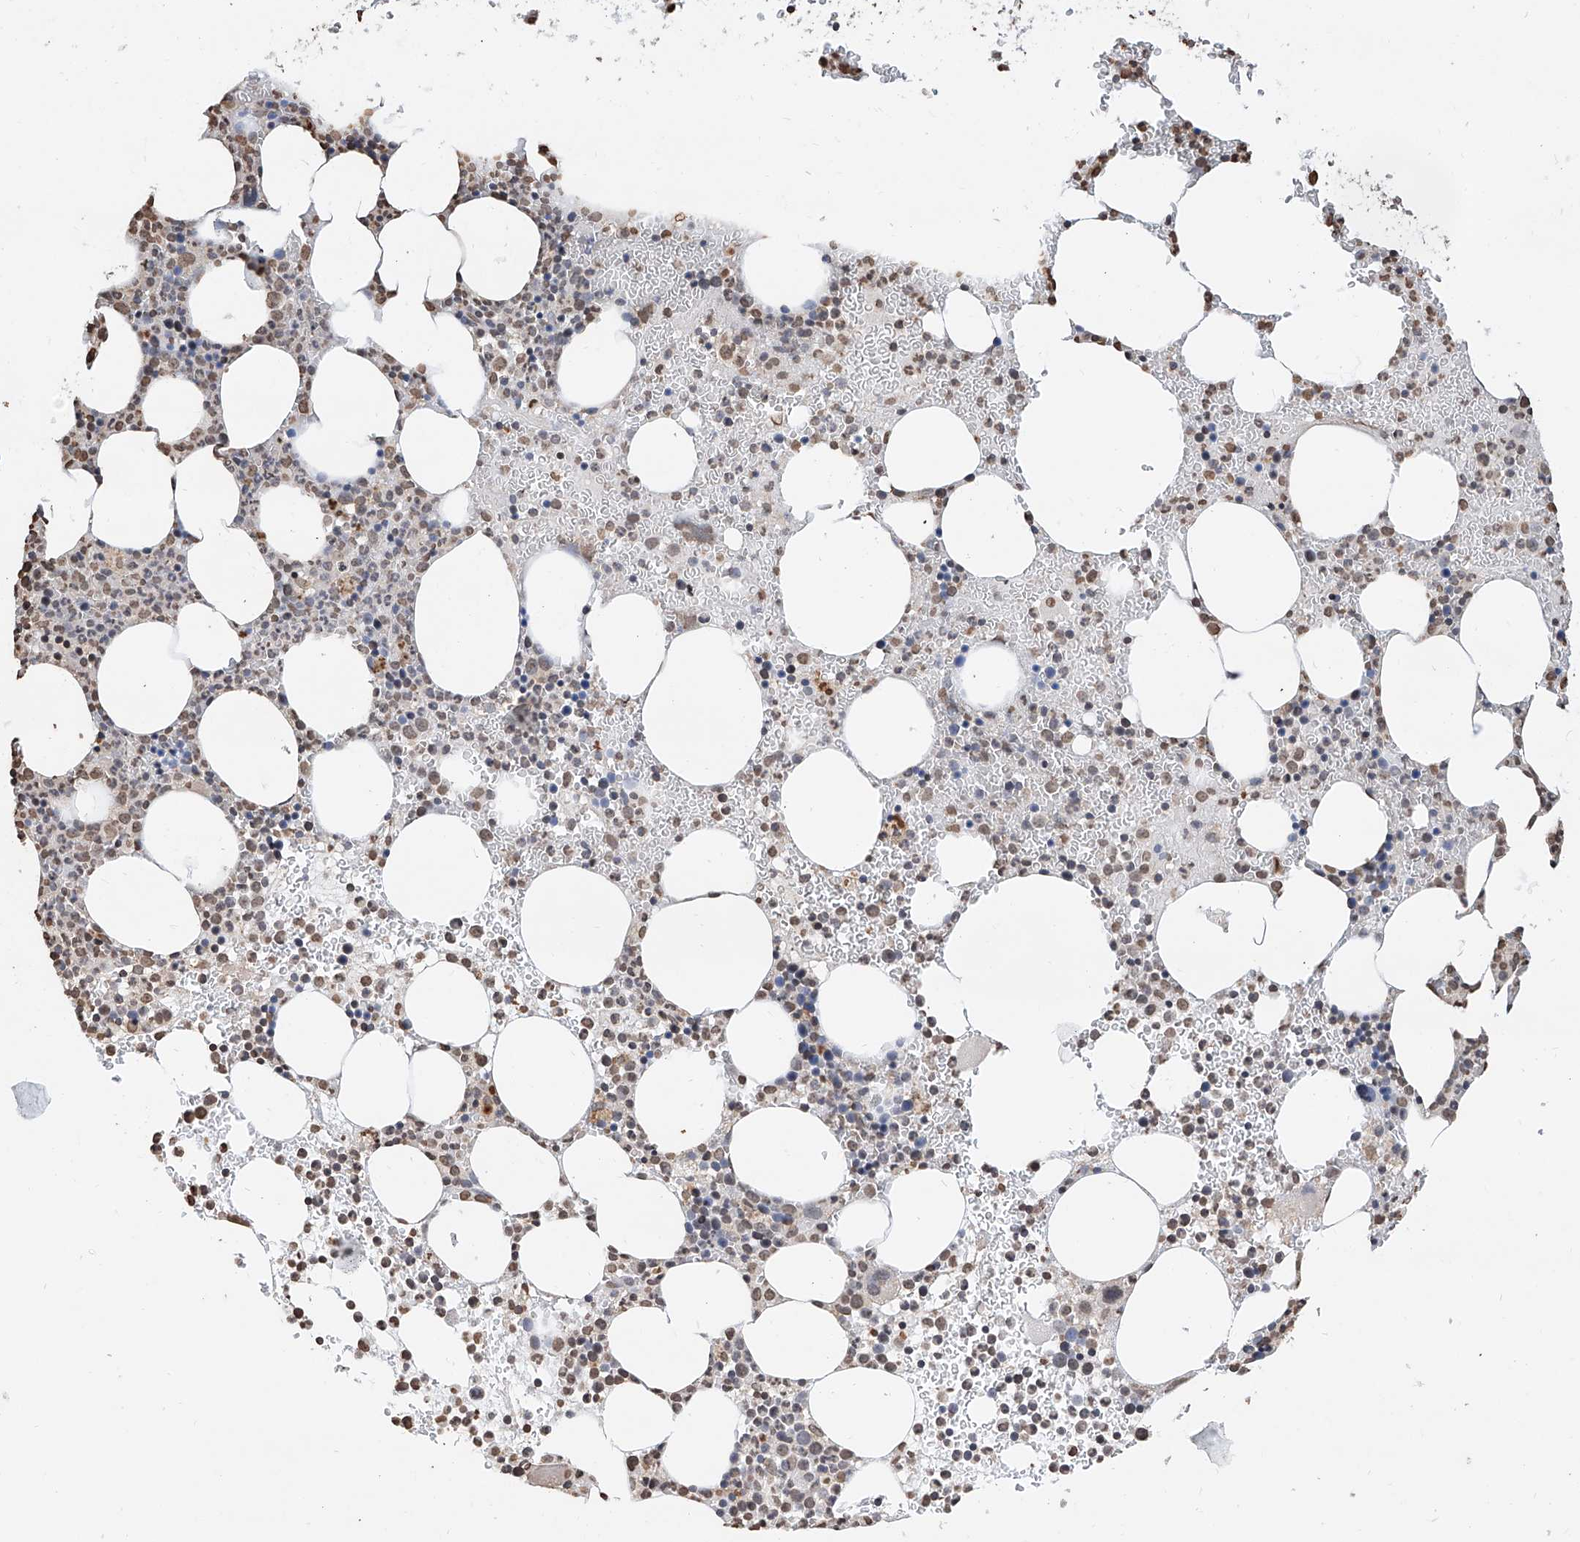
{"staining": {"intensity": "moderate", "quantity": "25%-75%", "location": "nuclear"}, "tissue": "bone marrow", "cell_type": "Hematopoietic cells", "image_type": "normal", "snomed": [{"axis": "morphology", "description": "Normal tissue, NOS"}, {"axis": "topography", "description": "Bone marrow"}], "caption": "Normal bone marrow shows moderate nuclear expression in approximately 25%-75% of hematopoietic cells, visualized by immunohistochemistry.", "gene": "RP9", "patient": {"sex": "female", "age": 78}}